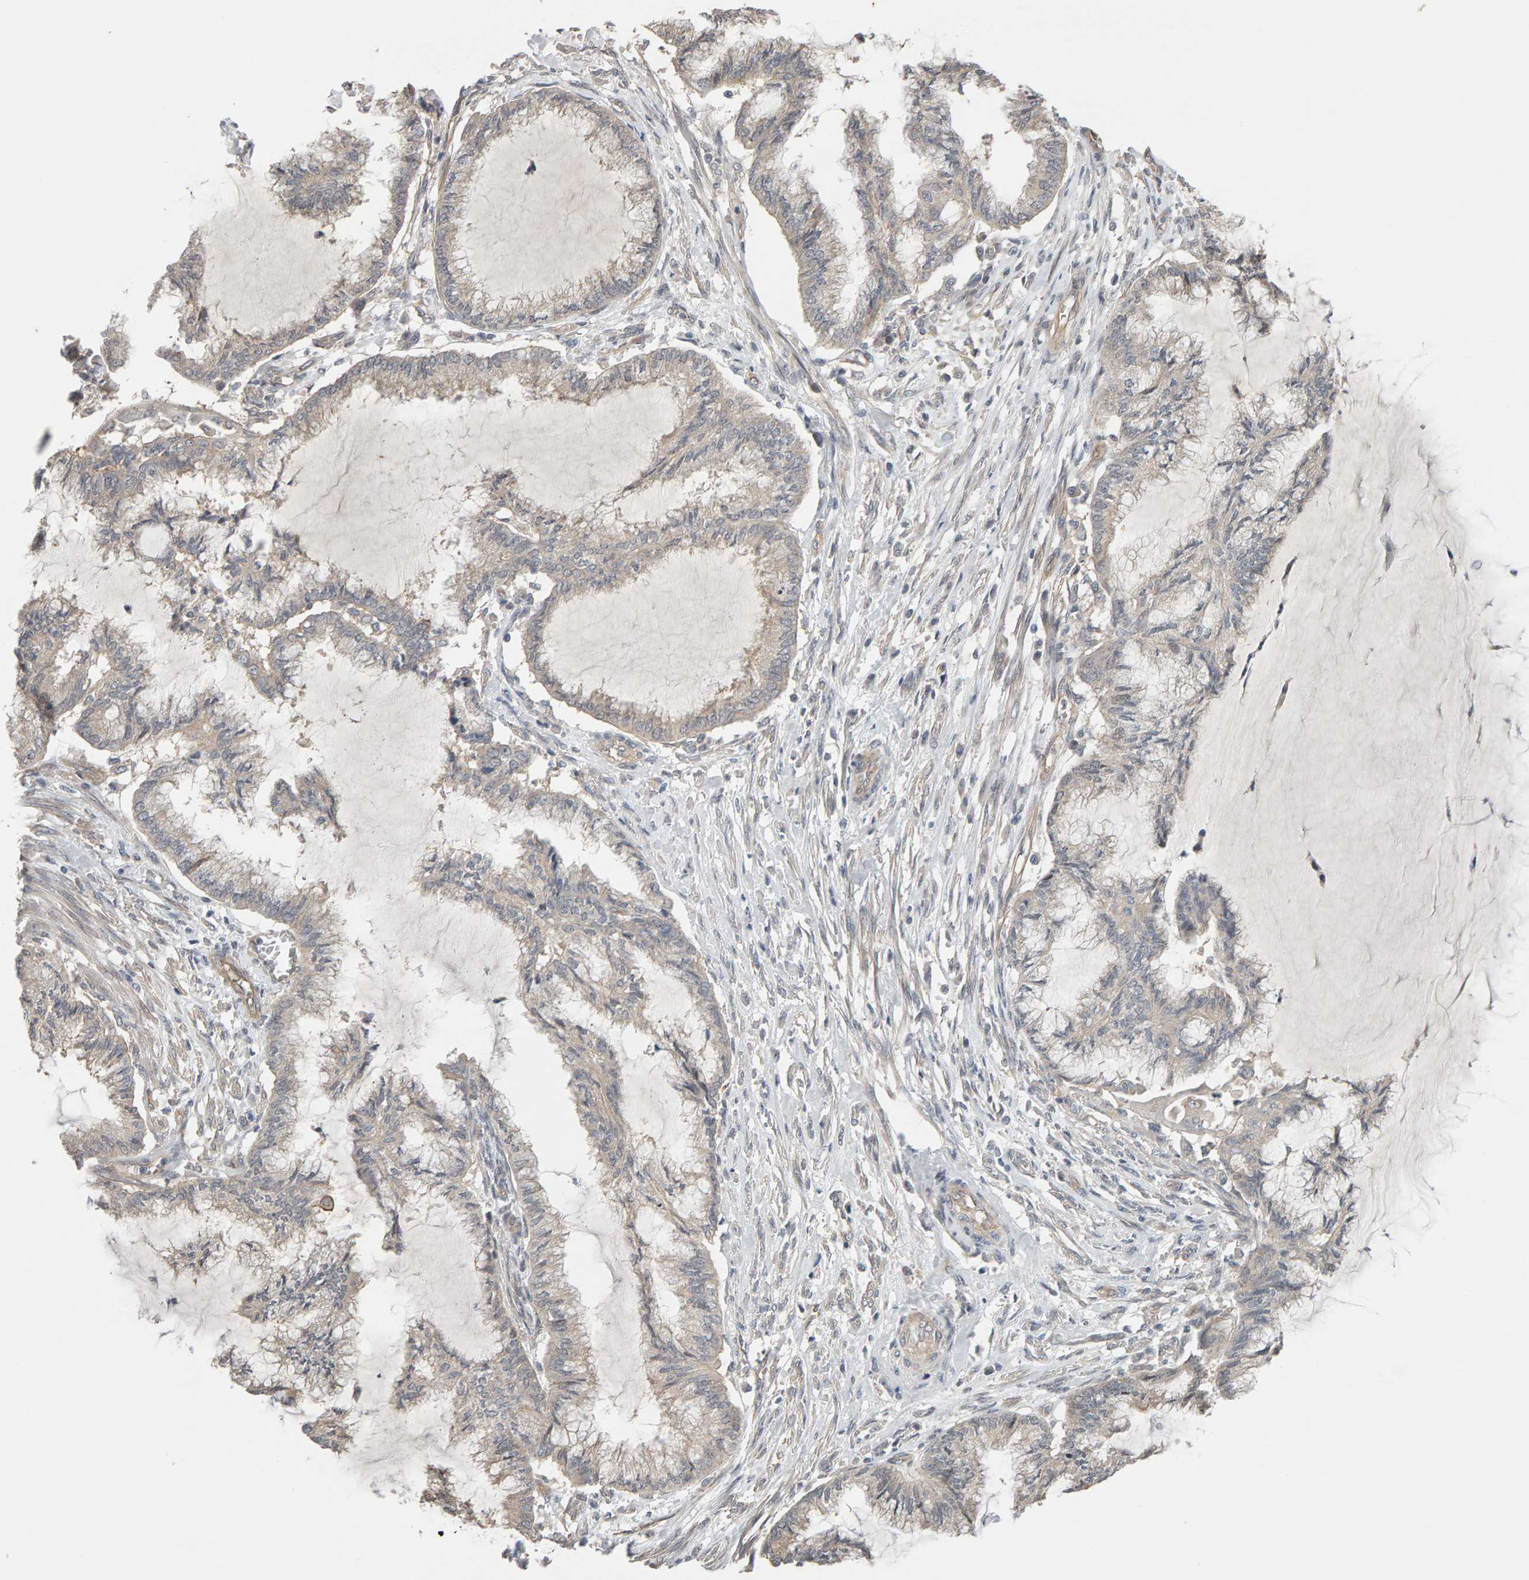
{"staining": {"intensity": "weak", "quantity": "<25%", "location": "cytoplasmic/membranous"}, "tissue": "endometrial cancer", "cell_type": "Tumor cells", "image_type": "cancer", "snomed": [{"axis": "morphology", "description": "Adenocarcinoma, NOS"}, {"axis": "topography", "description": "Endometrium"}], "caption": "Immunohistochemical staining of endometrial cancer (adenocarcinoma) shows no significant staining in tumor cells. (Brightfield microscopy of DAB (3,3'-diaminobenzidine) IHC at high magnification).", "gene": "PPP1R16A", "patient": {"sex": "female", "age": 86}}